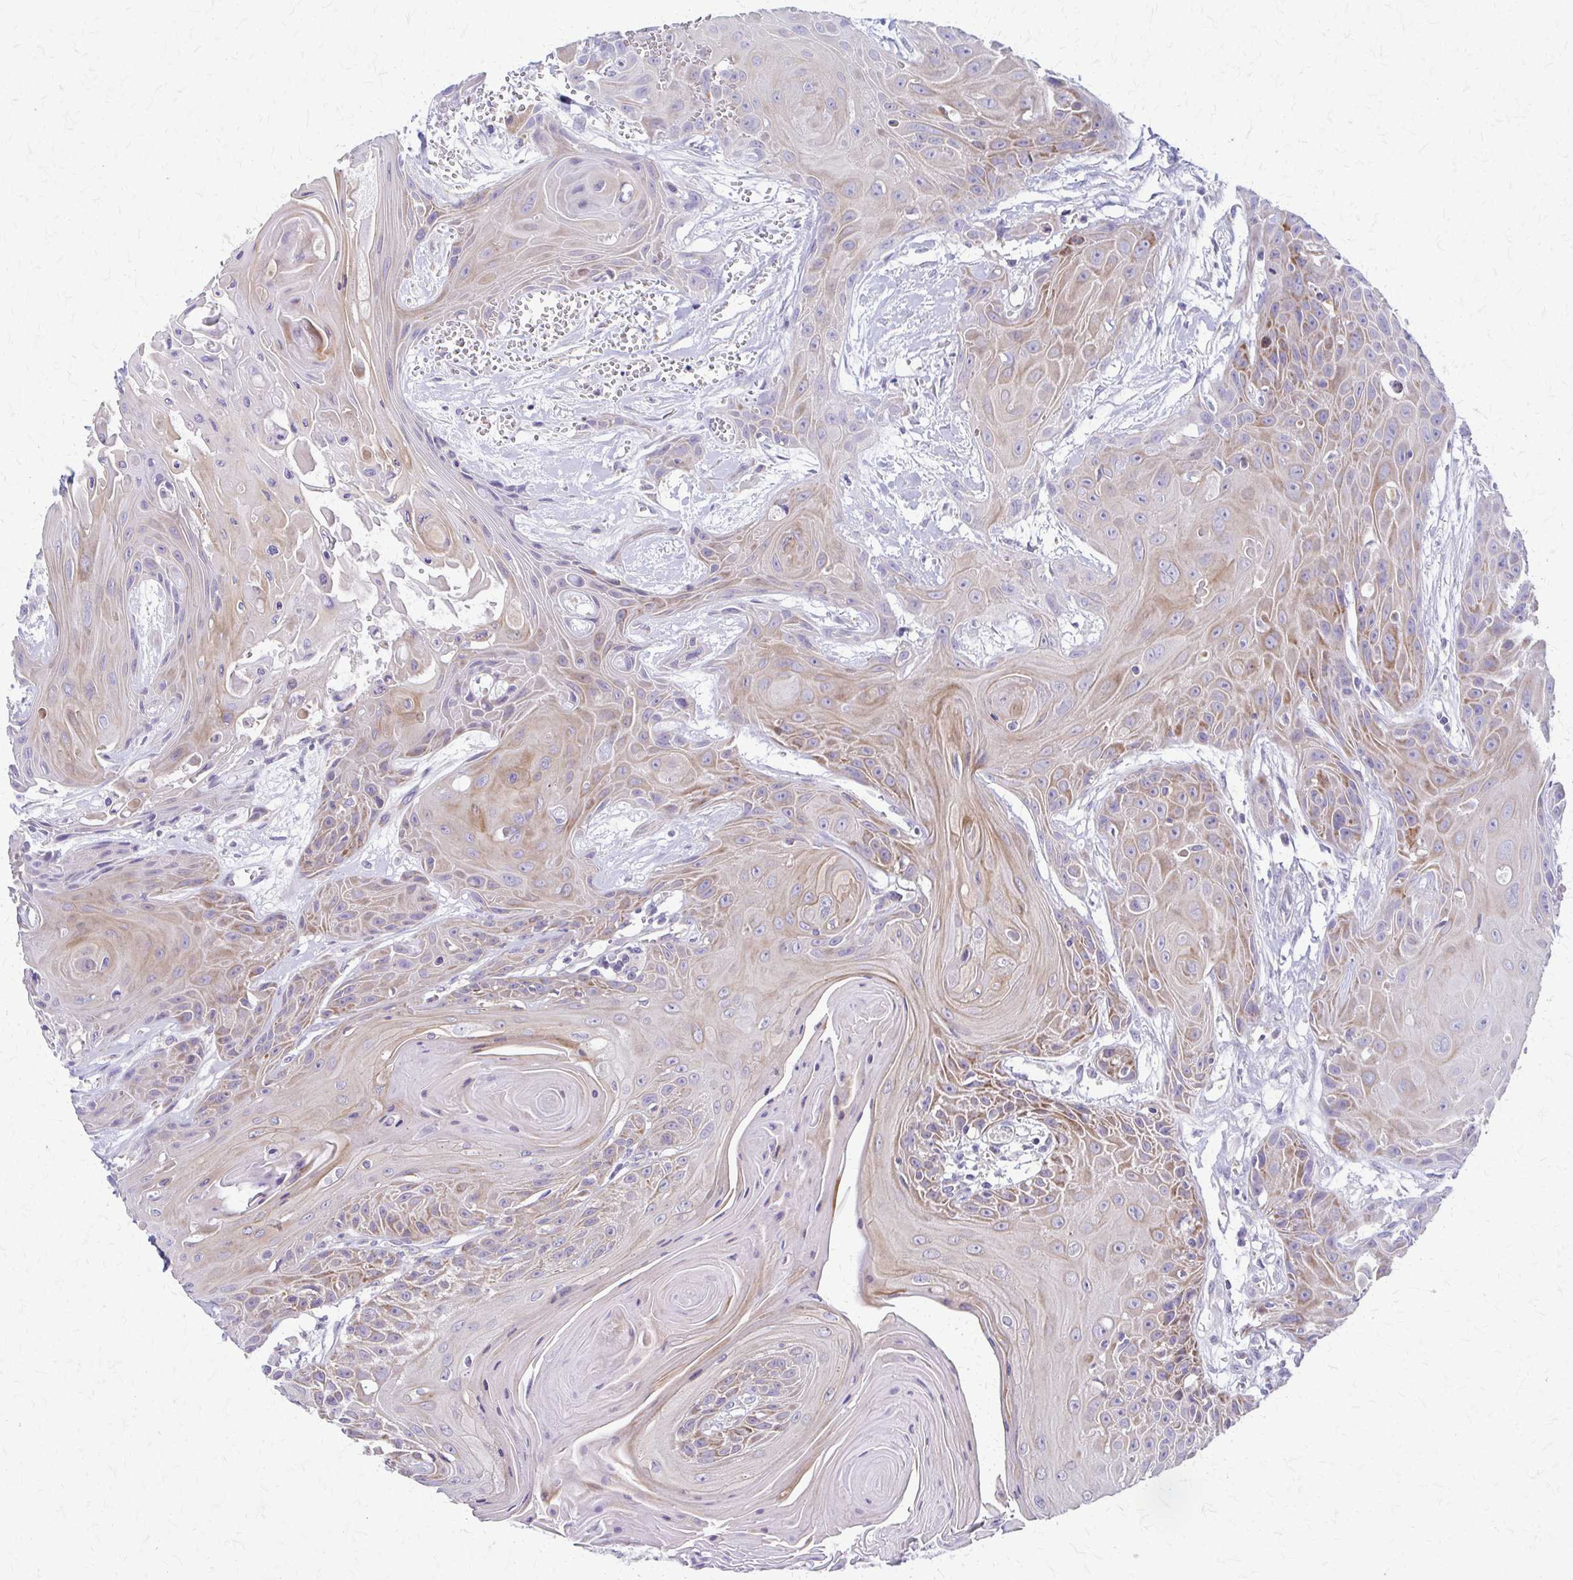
{"staining": {"intensity": "moderate", "quantity": "25%-75%", "location": "cytoplasmic/membranous"}, "tissue": "head and neck cancer", "cell_type": "Tumor cells", "image_type": "cancer", "snomed": [{"axis": "morphology", "description": "Squamous cell carcinoma, NOS"}, {"axis": "topography", "description": "Head-Neck"}], "caption": "DAB (3,3'-diaminobenzidine) immunohistochemical staining of head and neck cancer (squamous cell carcinoma) reveals moderate cytoplasmic/membranous protein positivity in about 25%-75% of tumor cells.", "gene": "SAMD13", "patient": {"sex": "female", "age": 73}}